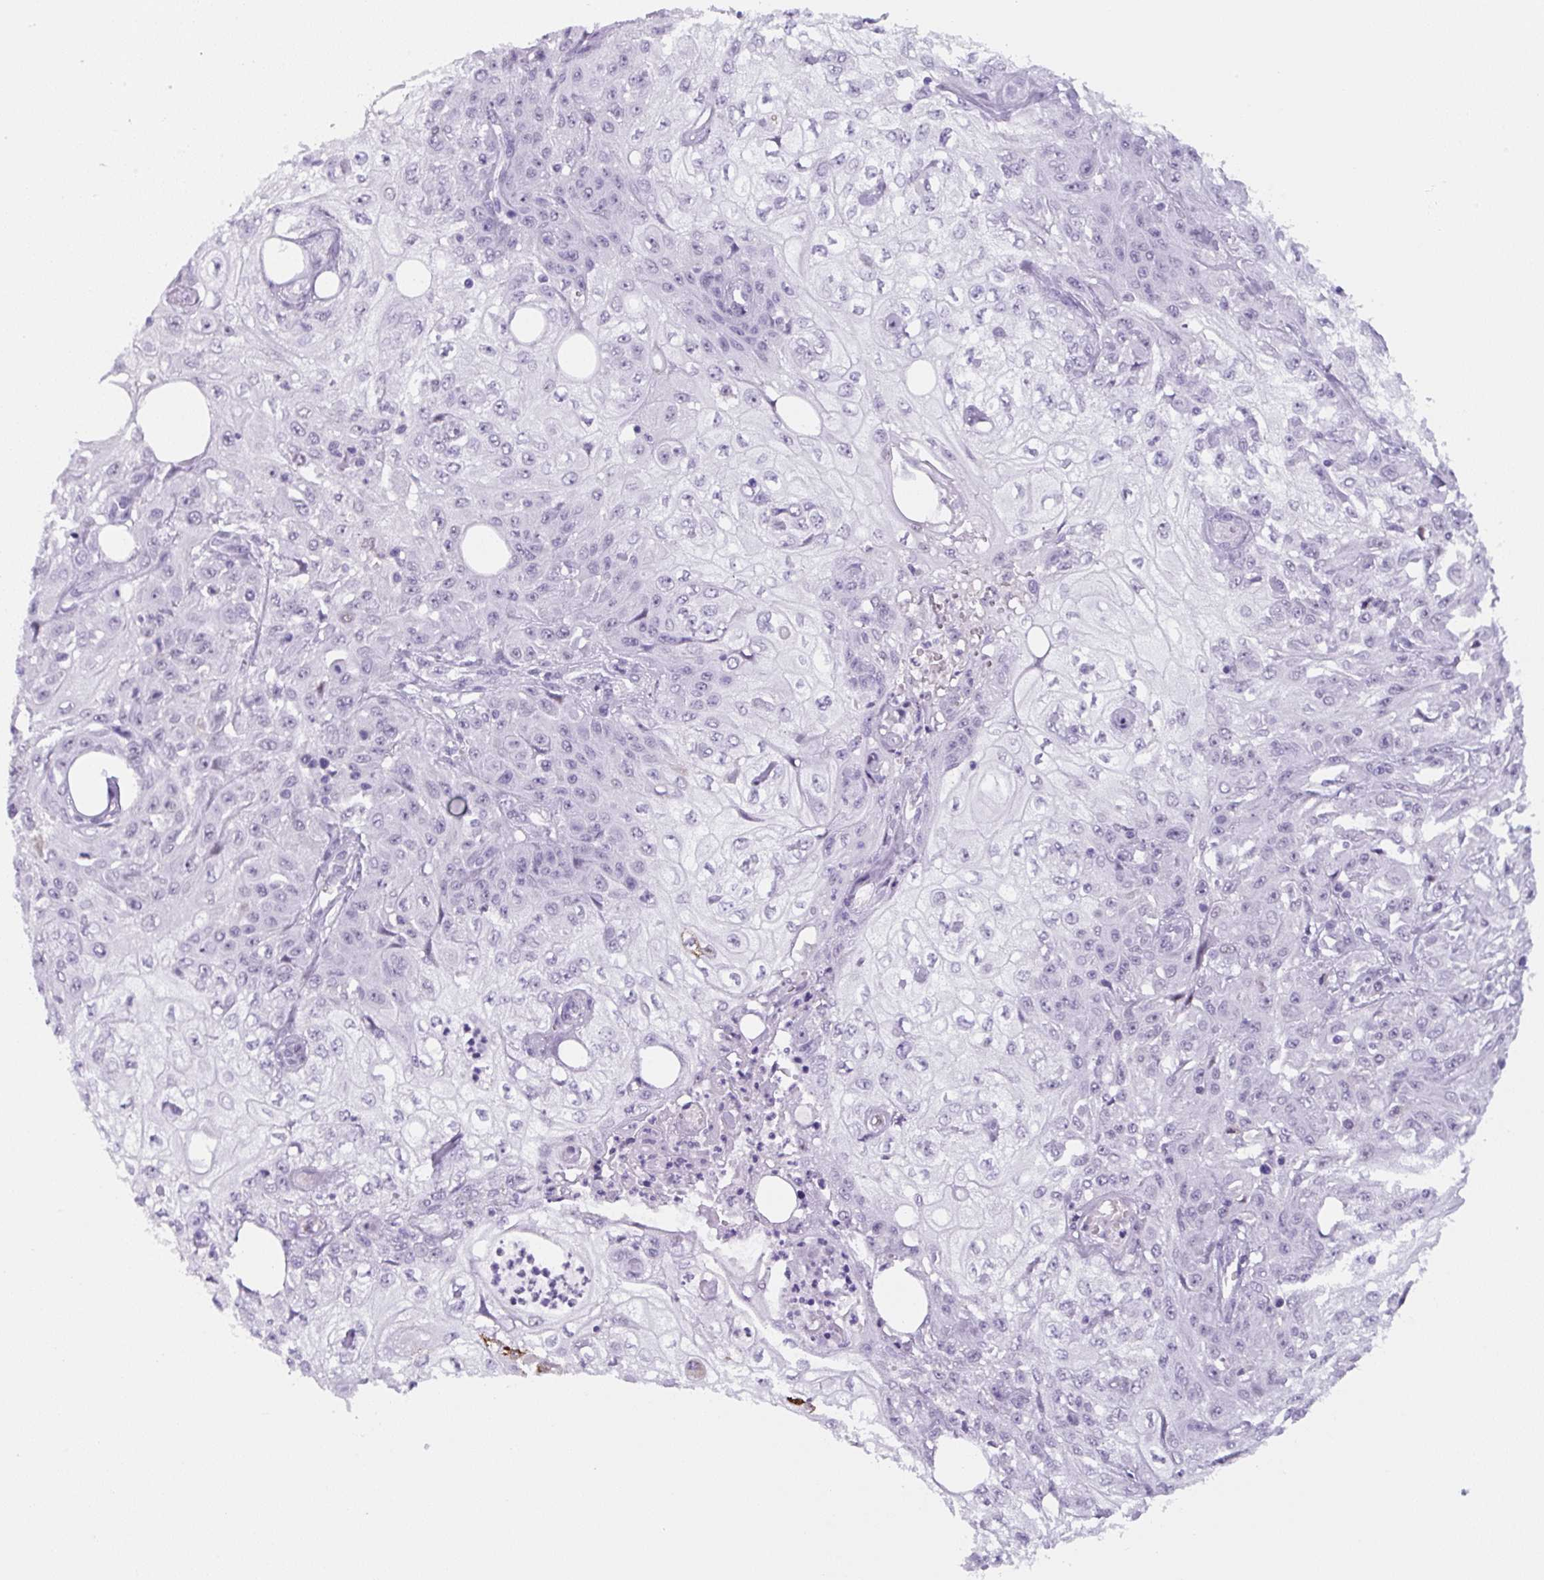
{"staining": {"intensity": "negative", "quantity": "none", "location": "none"}, "tissue": "skin cancer", "cell_type": "Tumor cells", "image_type": "cancer", "snomed": [{"axis": "morphology", "description": "Squamous cell carcinoma, NOS"}, {"axis": "morphology", "description": "Squamous cell carcinoma, metastatic, NOS"}, {"axis": "topography", "description": "Skin"}, {"axis": "topography", "description": "Lymph node"}], "caption": "There is no significant positivity in tumor cells of skin cancer.", "gene": "TNFRSF8", "patient": {"sex": "male", "age": 75}}